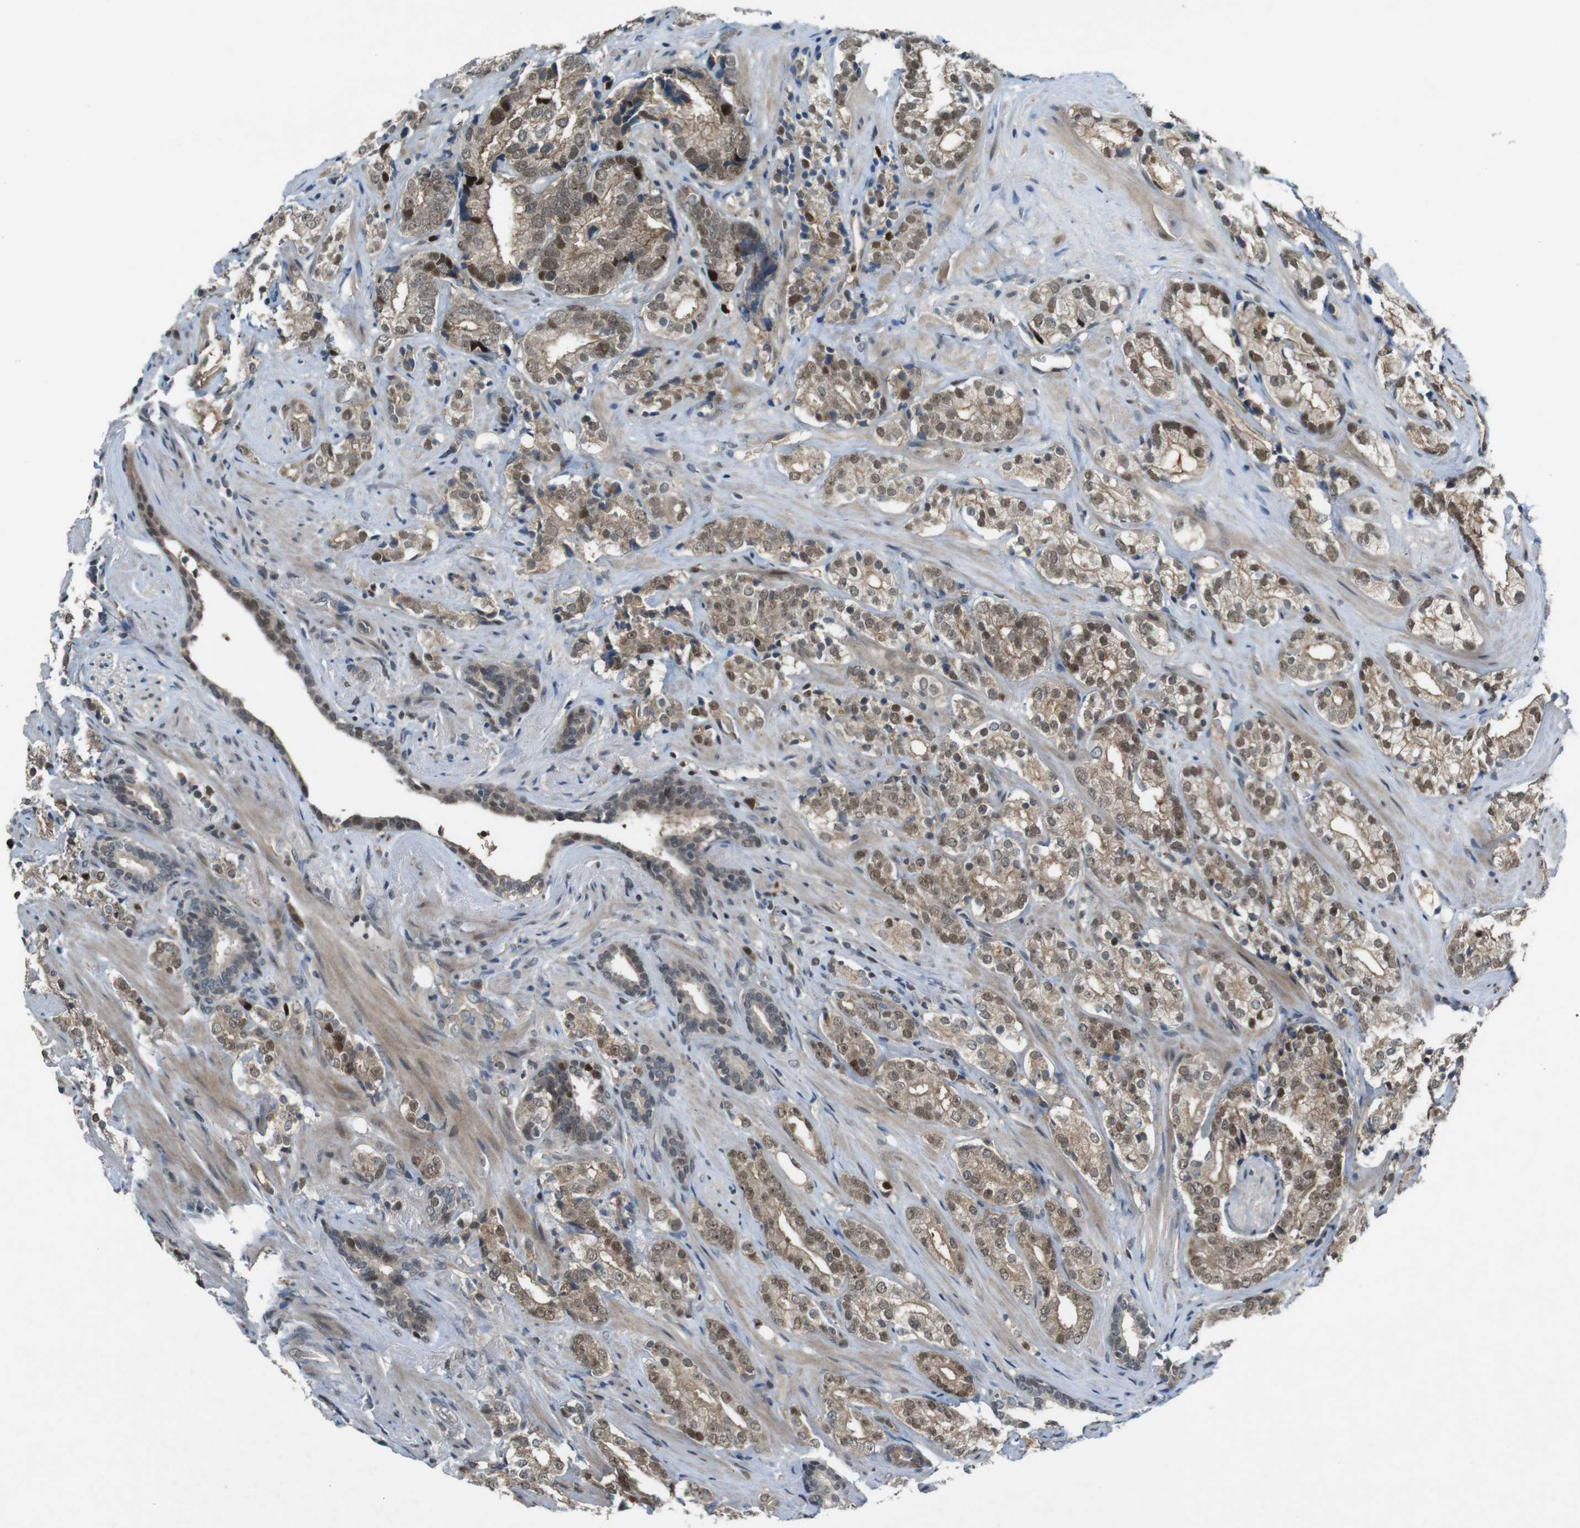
{"staining": {"intensity": "moderate", "quantity": ">75%", "location": "cytoplasmic/membranous,nuclear"}, "tissue": "prostate cancer", "cell_type": "Tumor cells", "image_type": "cancer", "snomed": [{"axis": "morphology", "description": "Adenocarcinoma, High grade"}, {"axis": "topography", "description": "Prostate"}], "caption": "High-magnification brightfield microscopy of prostate cancer stained with DAB (3,3'-diaminobenzidine) (brown) and counterstained with hematoxylin (blue). tumor cells exhibit moderate cytoplasmic/membranous and nuclear positivity is identified in about>75% of cells.", "gene": "MAPKAPK5", "patient": {"sex": "male", "age": 71}}